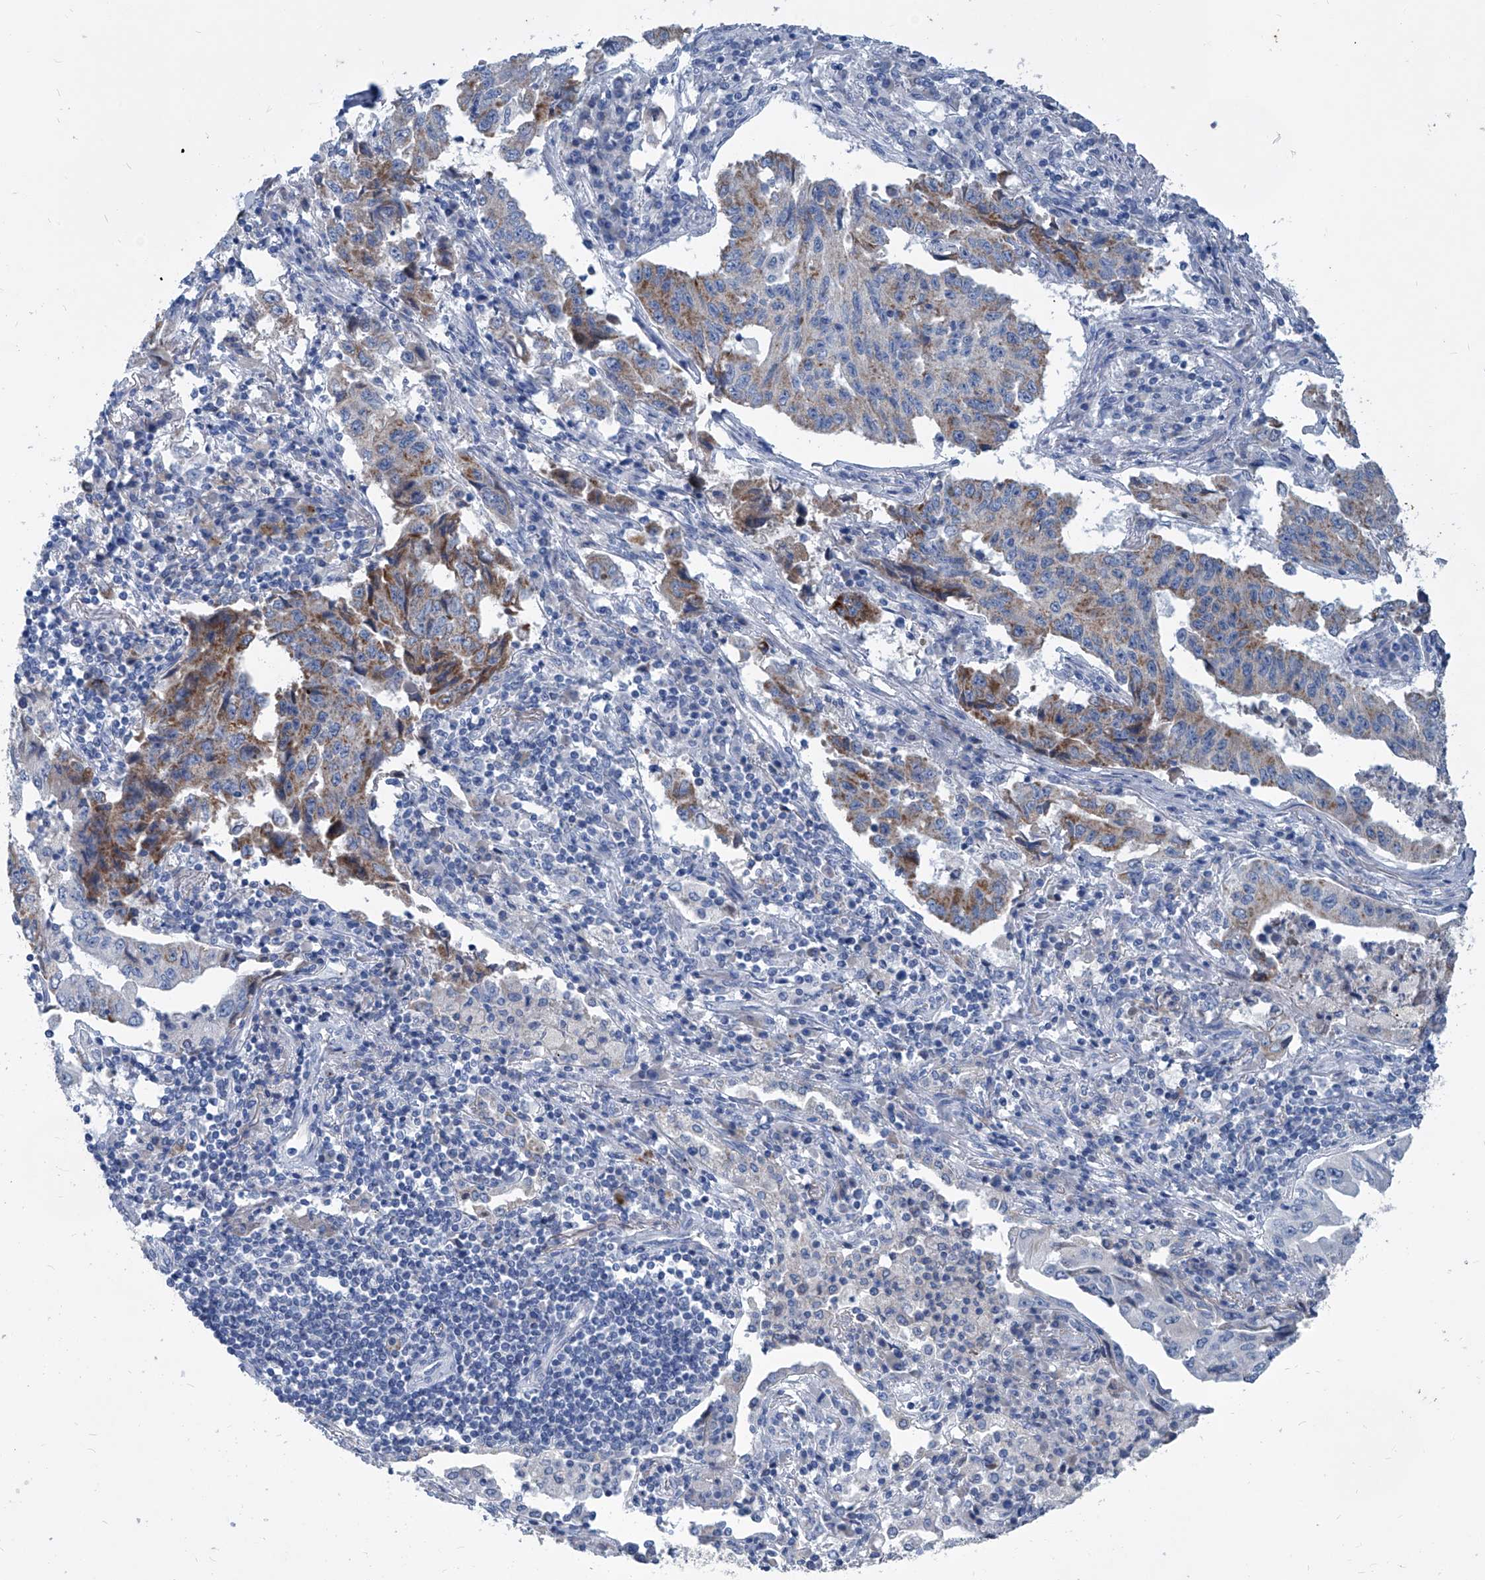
{"staining": {"intensity": "moderate", "quantity": "<25%", "location": "cytoplasmic/membranous"}, "tissue": "lung cancer", "cell_type": "Tumor cells", "image_type": "cancer", "snomed": [{"axis": "morphology", "description": "Adenocarcinoma, NOS"}, {"axis": "topography", "description": "Lung"}], "caption": "Immunohistochemistry of human lung cancer (adenocarcinoma) exhibits low levels of moderate cytoplasmic/membranous positivity in approximately <25% of tumor cells.", "gene": "MTARC1", "patient": {"sex": "female", "age": 51}}